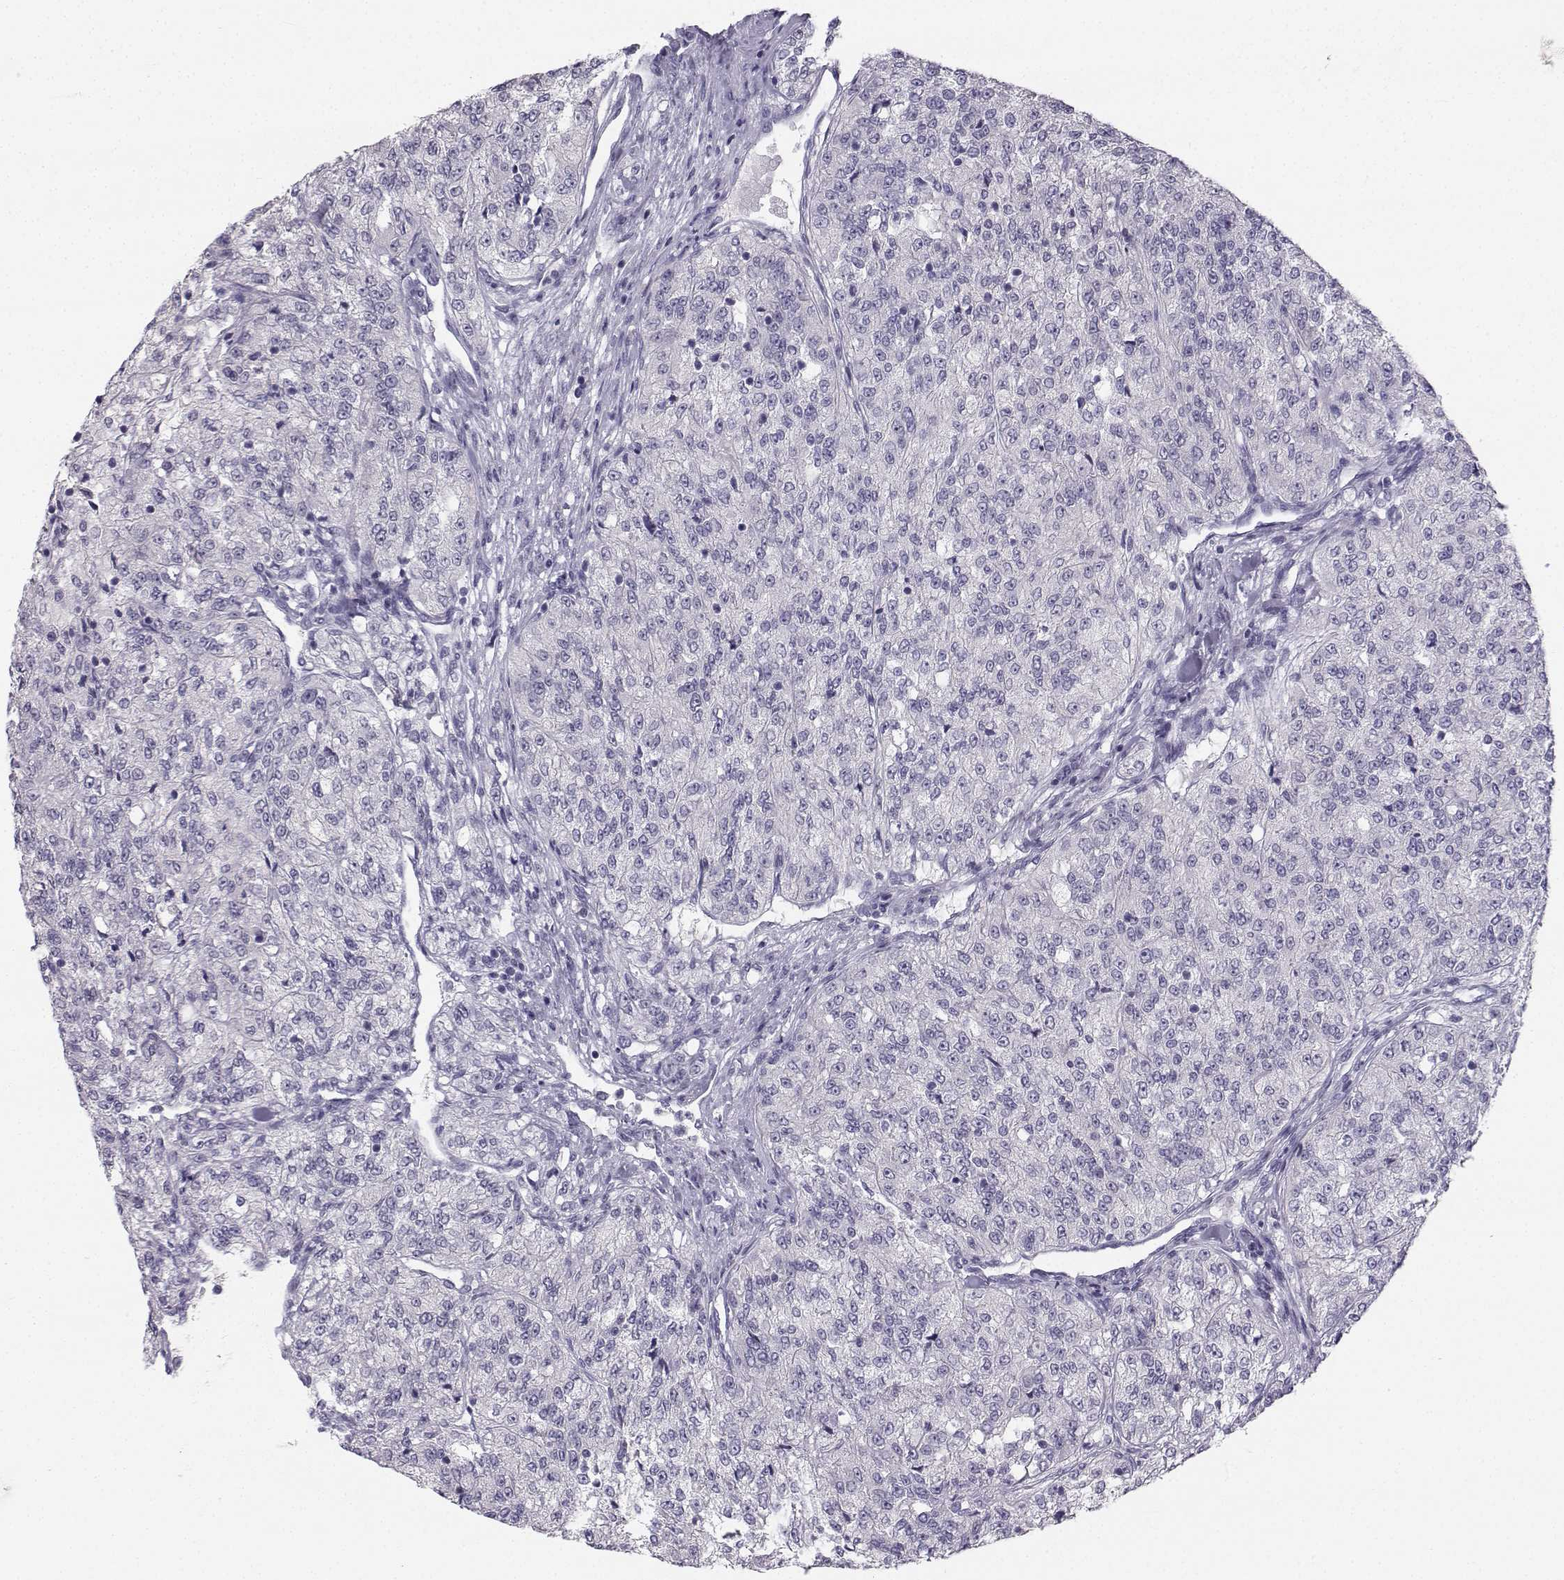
{"staining": {"intensity": "negative", "quantity": "none", "location": "none"}, "tissue": "renal cancer", "cell_type": "Tumor cells", "image_type": "cancer", "snomed": [{"axis": "morphology", "description": "Adenocarcinoma, NOS"}, {"axis": "topography", "description": "Kidney"}], "caption": "DAB (3,3'-diaminobenzidine) immunohistochemical staining of human adenocarcinoma (renal) exhibits no significant staining in tumor cells. The staining is performed using DAB (3,3'-diaminobenzidine) brown chromogen with nuclei counter-stained in using hematoxylin.", "gene": "SYCE1", "patient": {"sex": "female", "age": 63}}